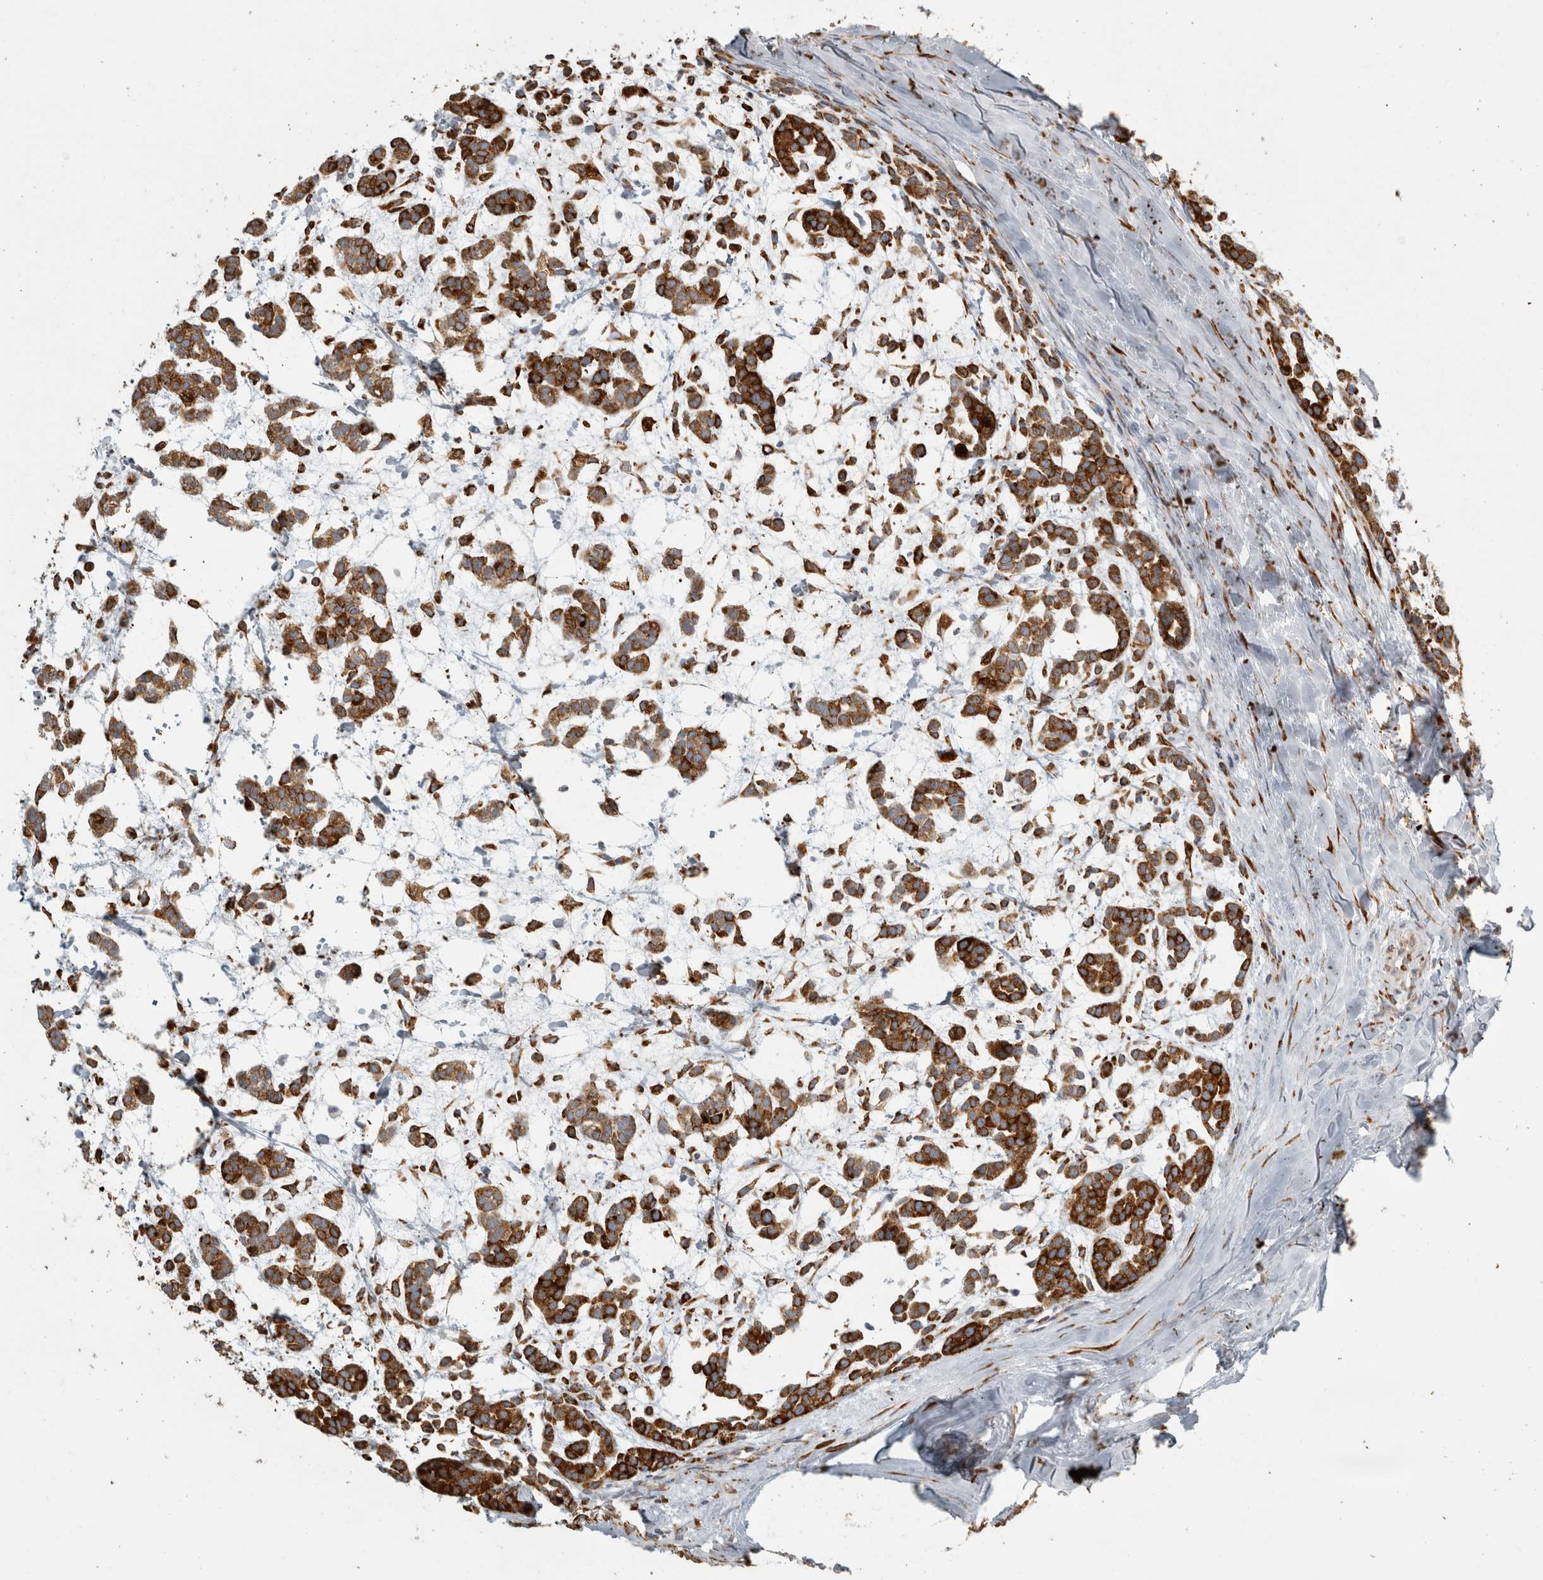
{"staining": {"intensity": "strong", "quantity": ">75%", "location": "cytoplasmic/membranous"}, "tissue": "head and neck cancer", "cell_type": "Tumor cells", "image_type": "cancer", "snomed": [{"axis": "morphology", "description": "Adenocarcinoma, NOS"}, {"axis": "morphology", "description": "Adenoma, NOS"}, {"axis": "topography", "description": "Head-Neck"}], "caption": "High-magnification brightfield microscopy of head and neck adenoma stained with DAB (brown) and counterstained with hematoxylin (blue). tumor cells exhibit strong cytoplasmic/membranous staining is seen in approximately>75% of cells.", "gene": "OSTN", "patient": {"sex": "female", "age": 55}}